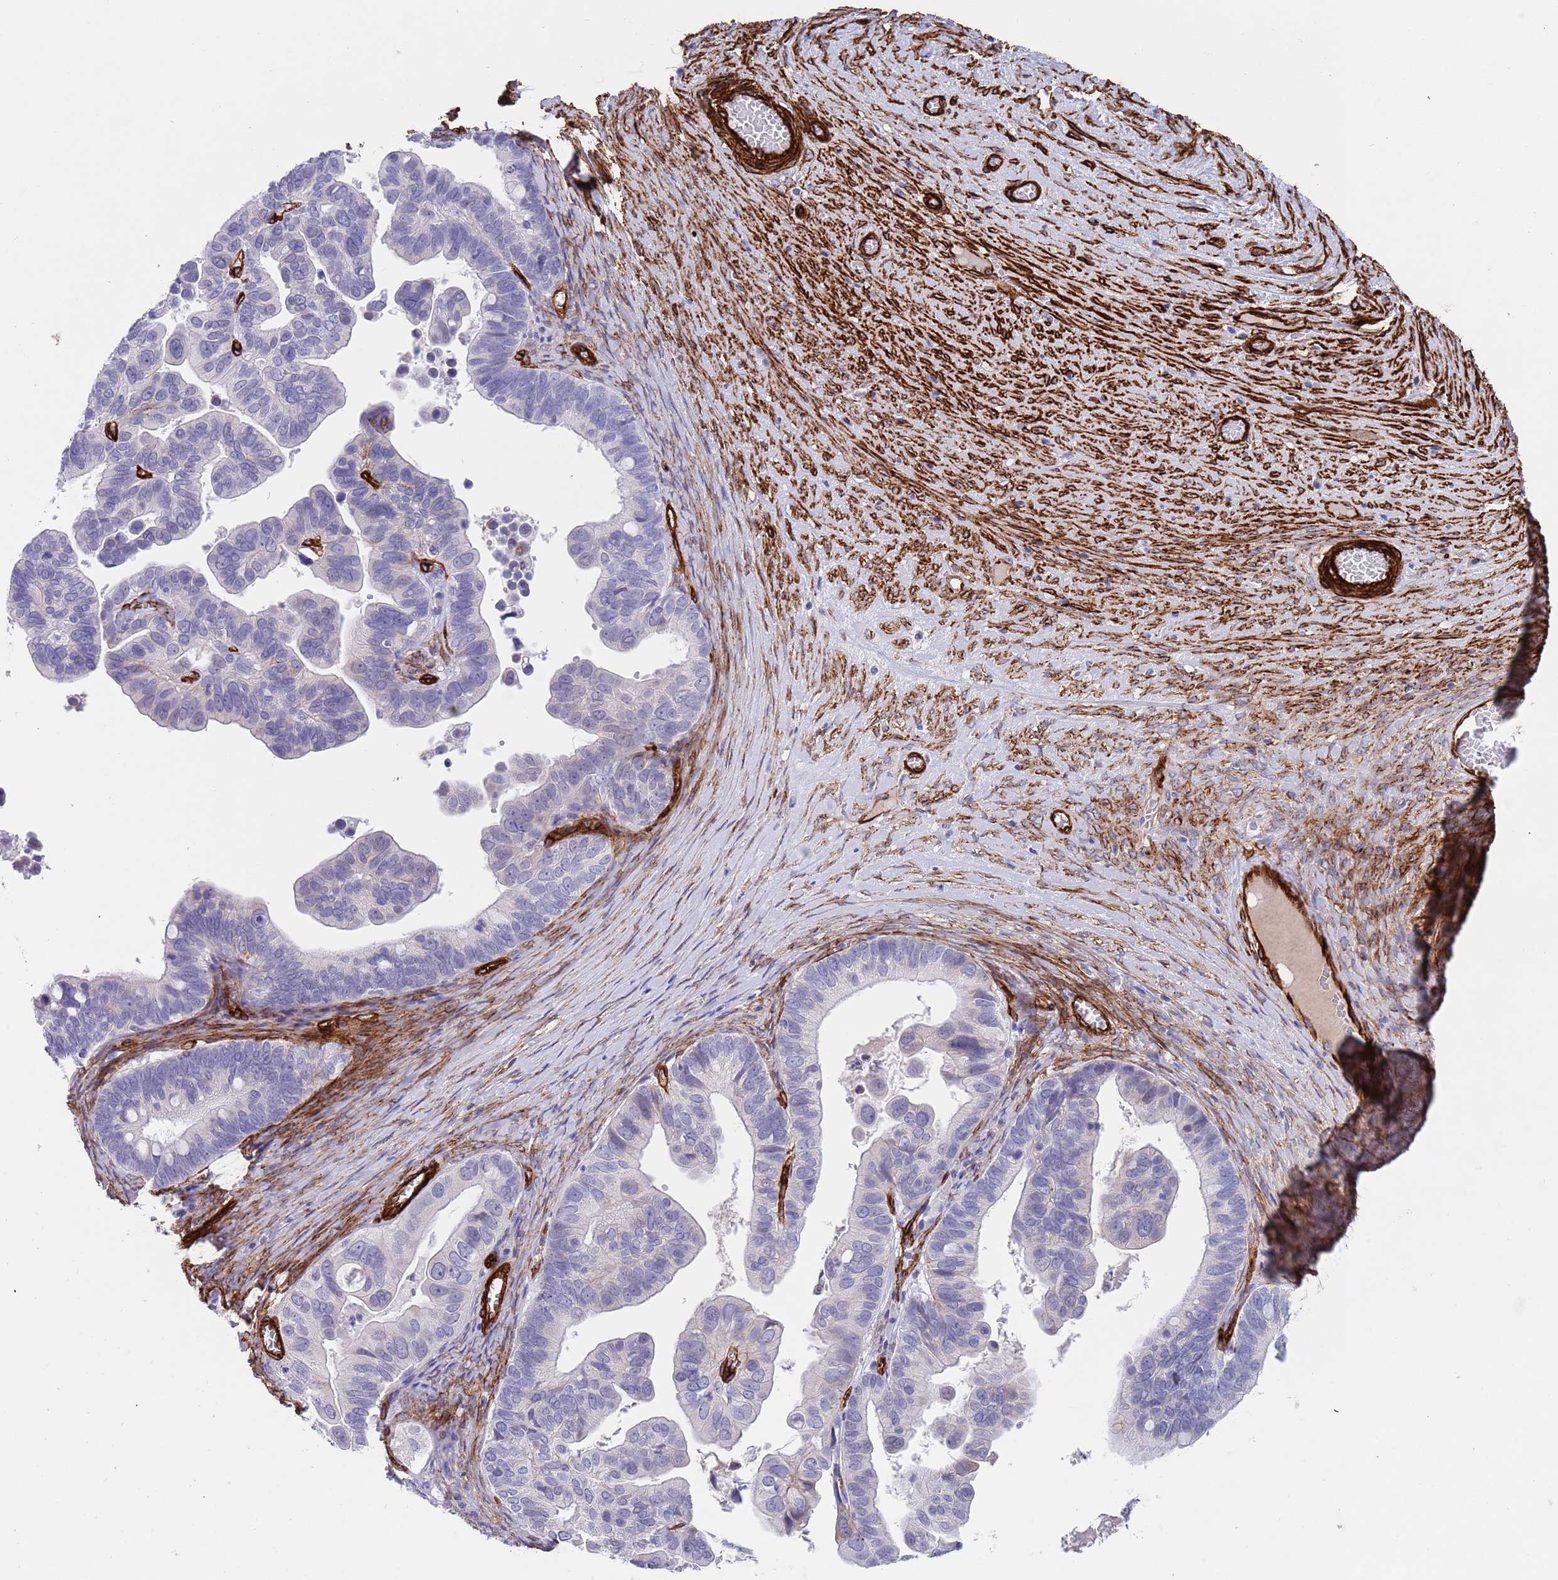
{"staining": {"intensity": "negative", "quantity": "none", "location": "none"}, "tissue": "ovarian cancer", "cell_type": "Tumor cells", "image_type": "cancer", "snomed": [{"axis": "morphology", "description": "Cystadenocarcinoma, serous, NOS"}, {"axis": "topography", "description": "Ovary"}], "caption": "Immunohistochemistry of human ovarian serous cystadenocarcinoma displays no positivity in tumor cells.", "gene": "CAV2", "patient": {"sex": "female", "age": 56}}